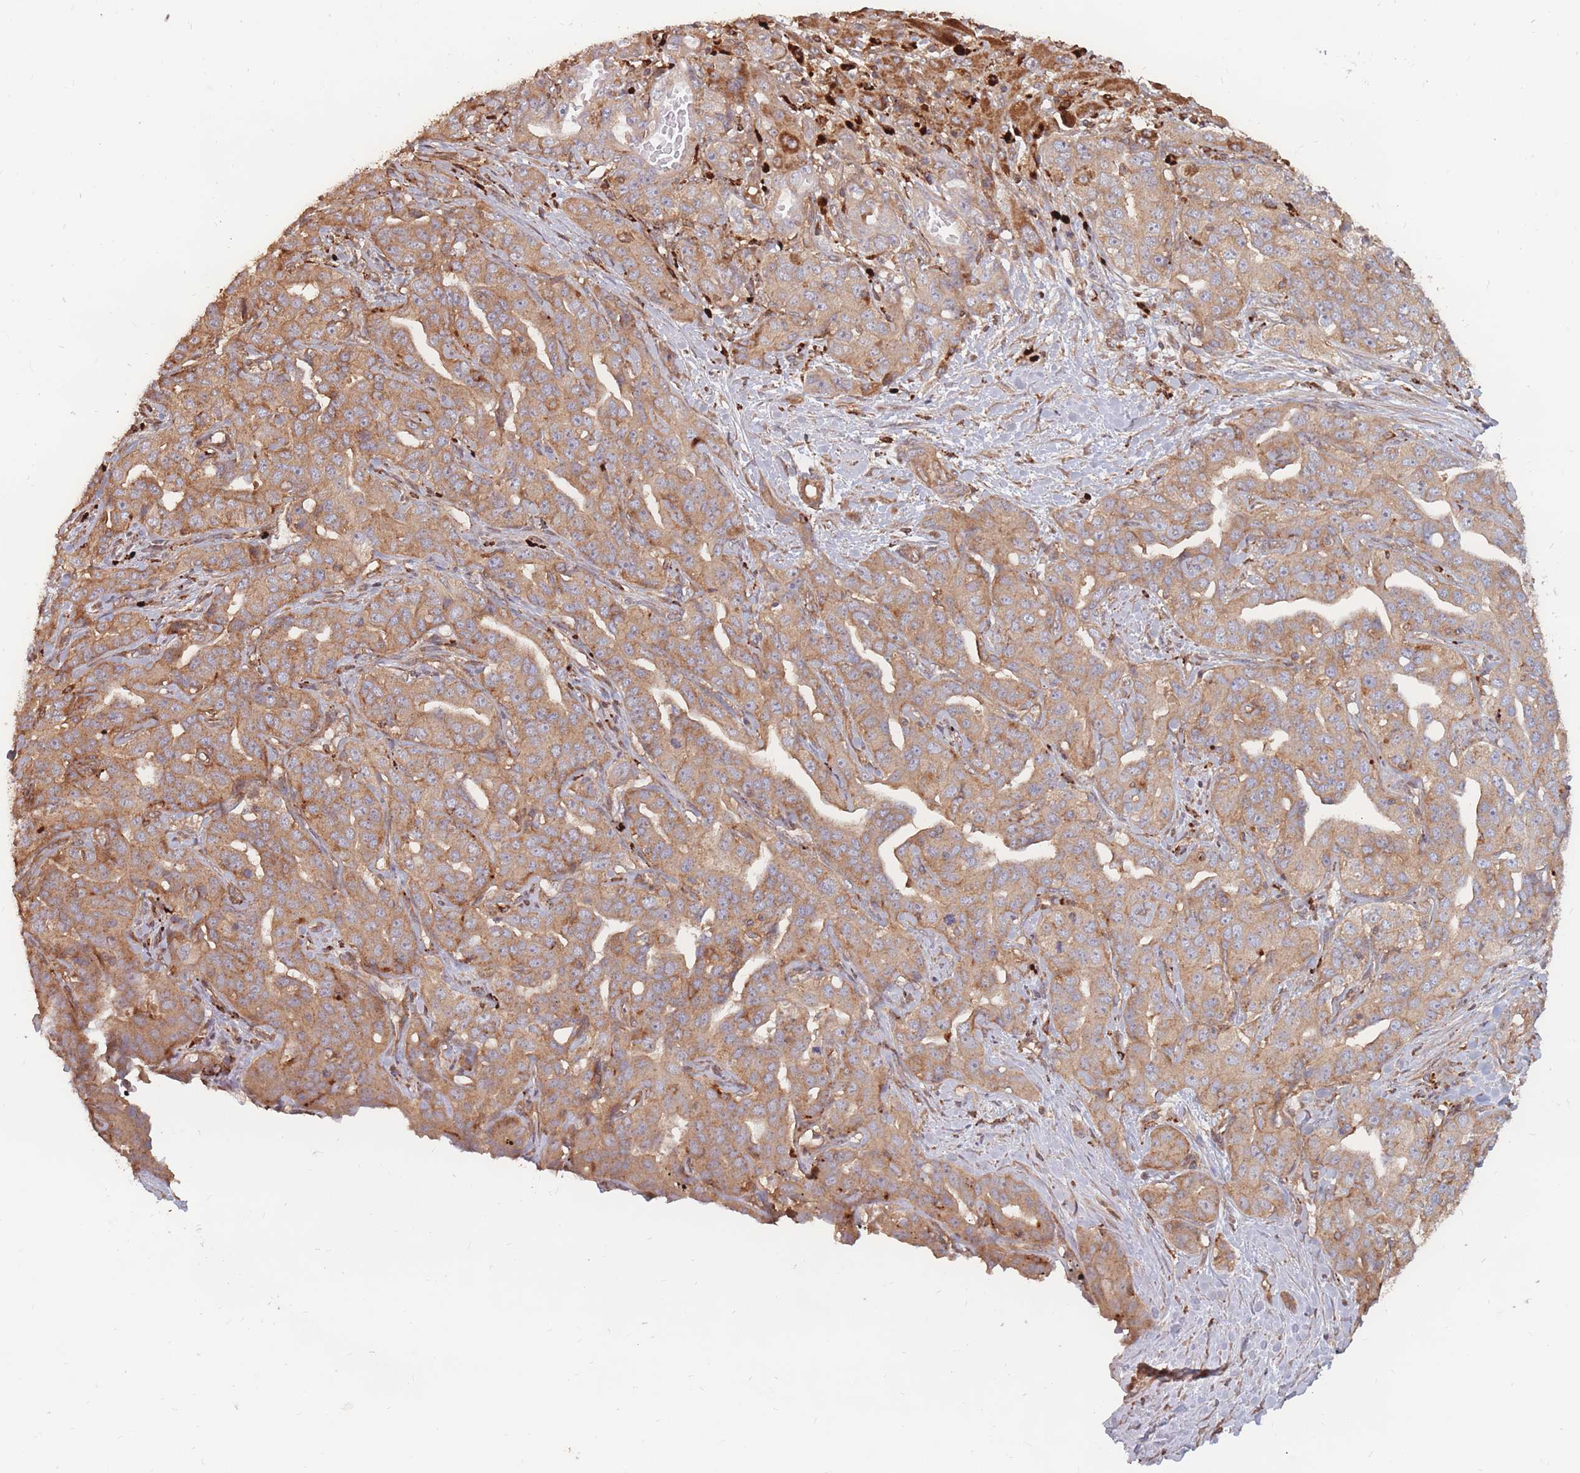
{"staining": {"intensity": "moderate", "quantity": ">75%", "location": "cytoplasmic/membranous"}, "tissue": "liver cancer", "cell_type": "Tumor cells", "image_type": "cancer", "snomed": [{"axis": "morphology", "description": "Cholangiocarcinoma"}, {"axis": "topography", "description": "Liver"}], "caption": "DAB (3,3'-diaminobenzidine) immunohistochemical staining of cholangiocarcinoma (liver) shows moderate cytoplasmic/membranous protein staining in about >75% of tumor cells. The staining is performed using DAB (3,3'-diaminobenzidine) brown chromogen to label protein expression. The nuclei are counter-stained blue using hematoxylin.", "gene": "RASSF2", "patient": {"sex": "male", "age": 59}}